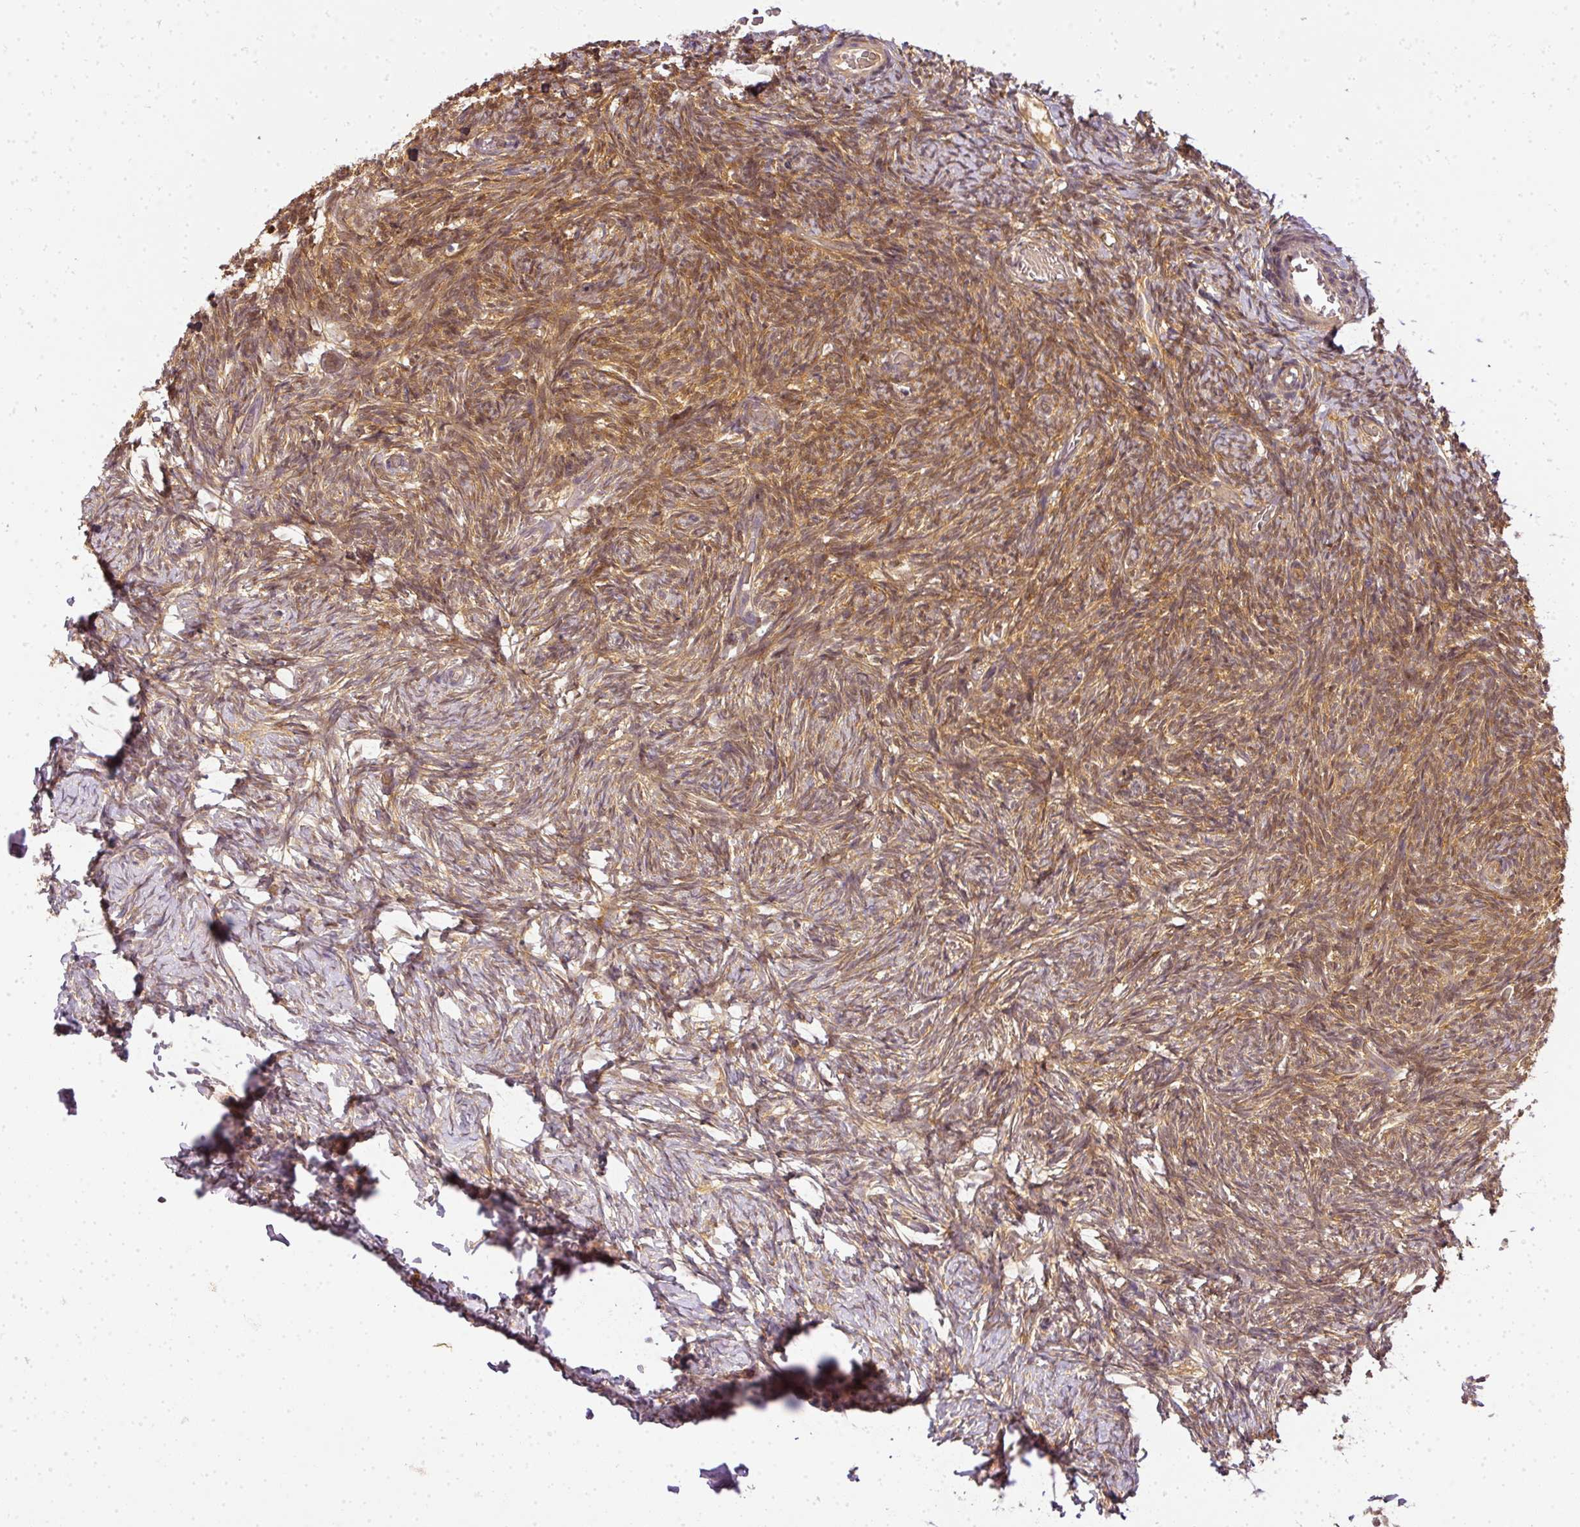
{"staining": {"intensity": "moderate", "quantity": ">75%", "location": "cytoplasmic/membranous"}, "tissue": "ovary", "cell_type": "Follicle cells", "image_type": "normal", "snomed": [{"axis": "morphology", "description": "Normal tissue, NOS"}, {"axis": "topography", "description": "Ovary"}], "caption": "High-power microscopy captured an immunohistochemistry micrograph of unremarkable ovary, revealing moderate cytoplasmic/membranous staining in about >75% of follicle cells.", "gene": "ADH5", "patient": {"sex": "female", "age": 39}}